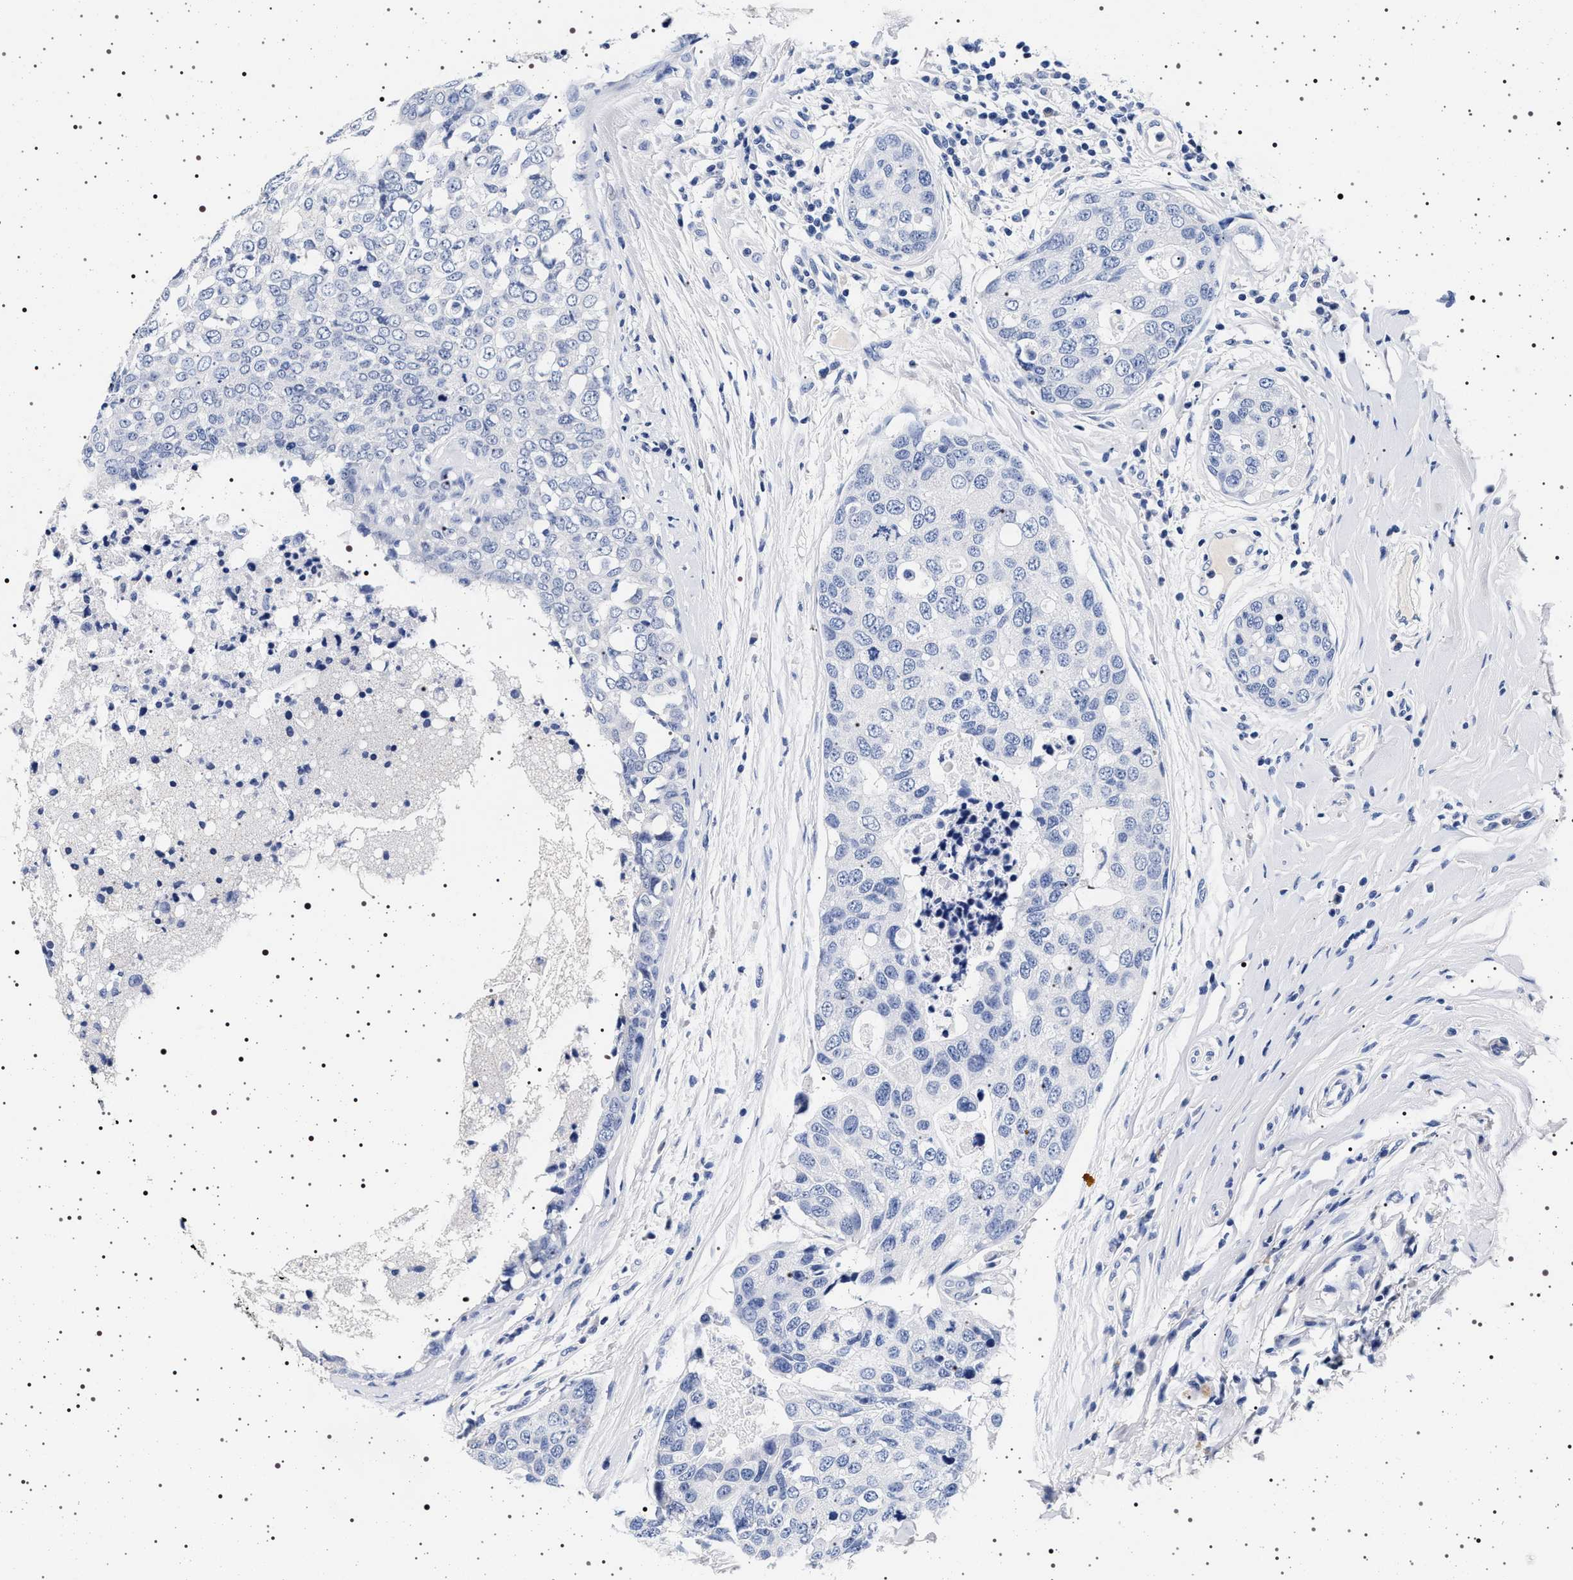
{"staining": {"intensity": "negative", "quantity": "none", "location": "none"}, "tissue": "breast cancer", "cell_type": "Tumor cells", "image_type": "cancer", "snomed": [{"axis": "morphology", "description": "Duct carcinoma"}, {"axis": "topography", "description": "Breast"}], "caption": "A high-resolution image shows IHC staining of breast cancer (intraductal carcinoma), which reveals no significant expression in tumor cells. (IHC, brightfield microscopy, high magnification).", "gene": "MAPK10", "patient": {"sex": "female", "age": 27}}